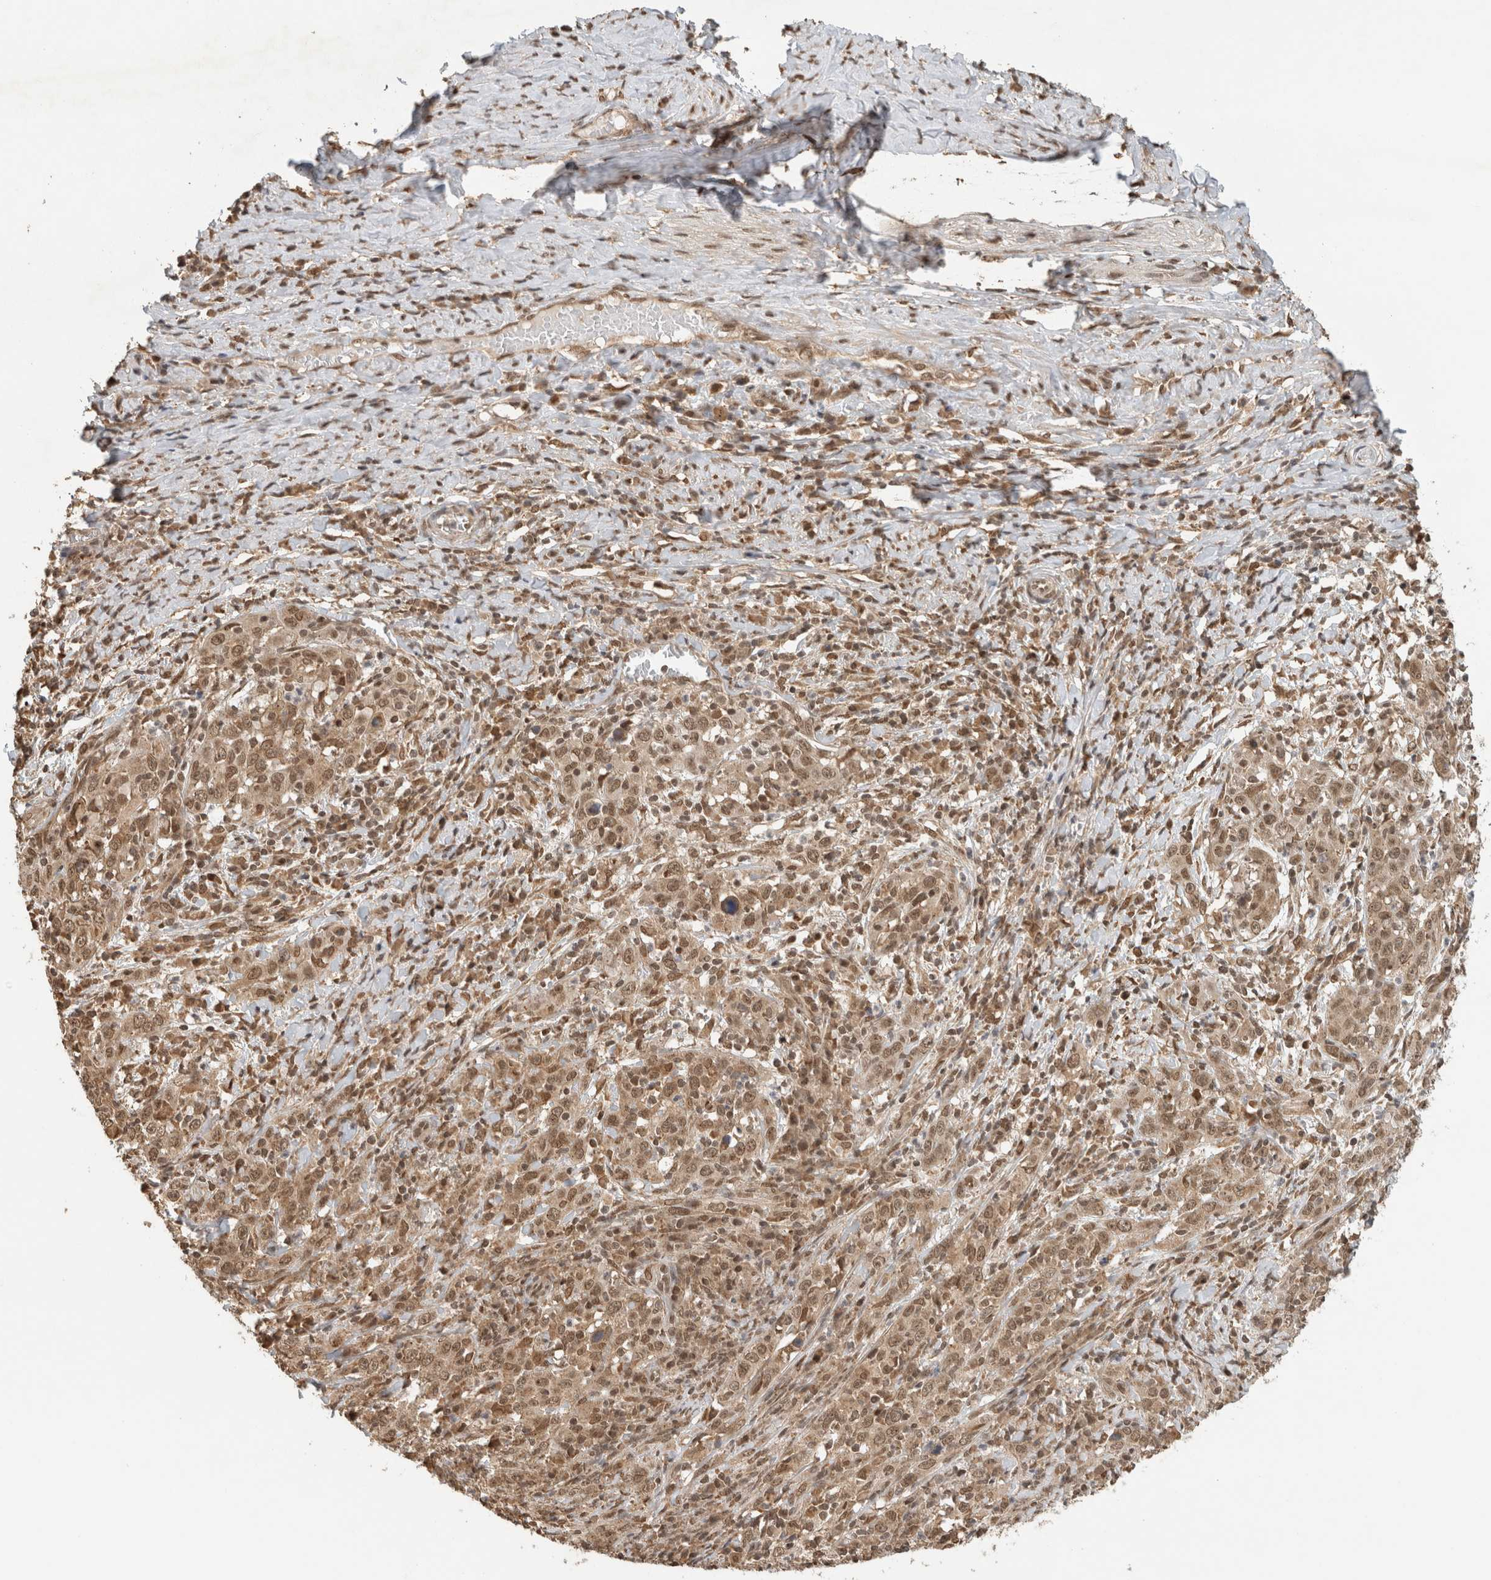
{"staining": {"intensity": "moderate", "quantity": ">75%", "location": "cytoplasmic/membranous,nuclear"}, "tissue": "cervical cancer", "cell_type": "Tumor cells", "image_type": "cancer", "snomed": [{"axis": "morphology", "description": "Squamous cell carcinoma, NOS"}, {"axis": "topography", "description": "Cervix"}], "caption": "DAB (3,3'-diaminobenzidine) immunohistochemical staining of human cervical cancer (squamous cell carcinoma) exhibits moderate cytoplasmic/membranous and nuclear protein expression in about >75% of tumor cells. (DAB (3,3'-diaminobenzidine) = brown stain, brightfield microscopy at high magnification).", "gene": "C1orf21", "patient": {"sex": "female", "age": 46}}